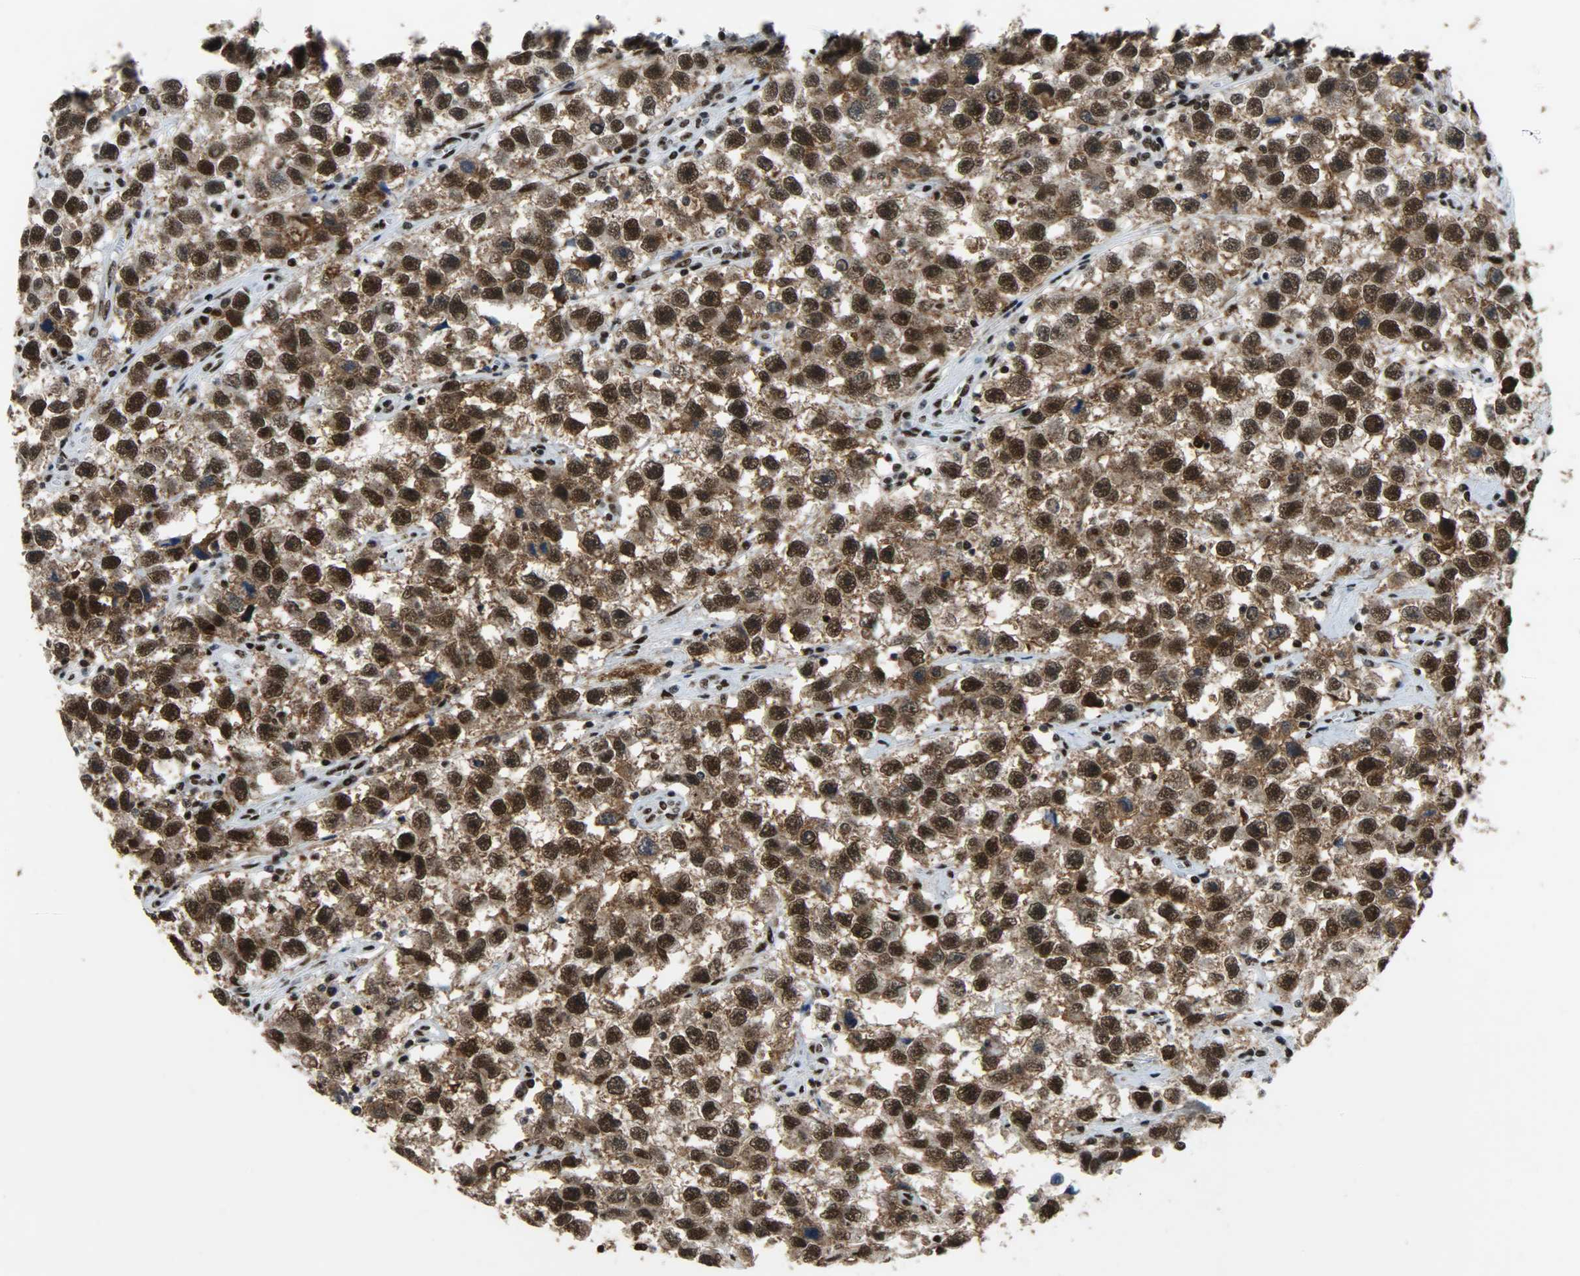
{"staining": {"intensity": "strong", "quantity": ">75%", "location": "cytoplasmic/membranous,nuclear"}, "tissue": "testis cancer", "cell_type": "Tumor cells", "image_type": "cancer", "snomed": [{"axis": "morphology", "description": "Seminoma, NOS"}, {"axis": "topography", "description": "Testis"}], "caption": "An immunohistochemistry image of tumor tissue is shown. Protein staining in brown highlights strong cytoplasmic/membranous and nuclear positivity in testis seminoma within tumor cells.", "gene": "SSB", "patient": {"sex": "male", "age": 33}}